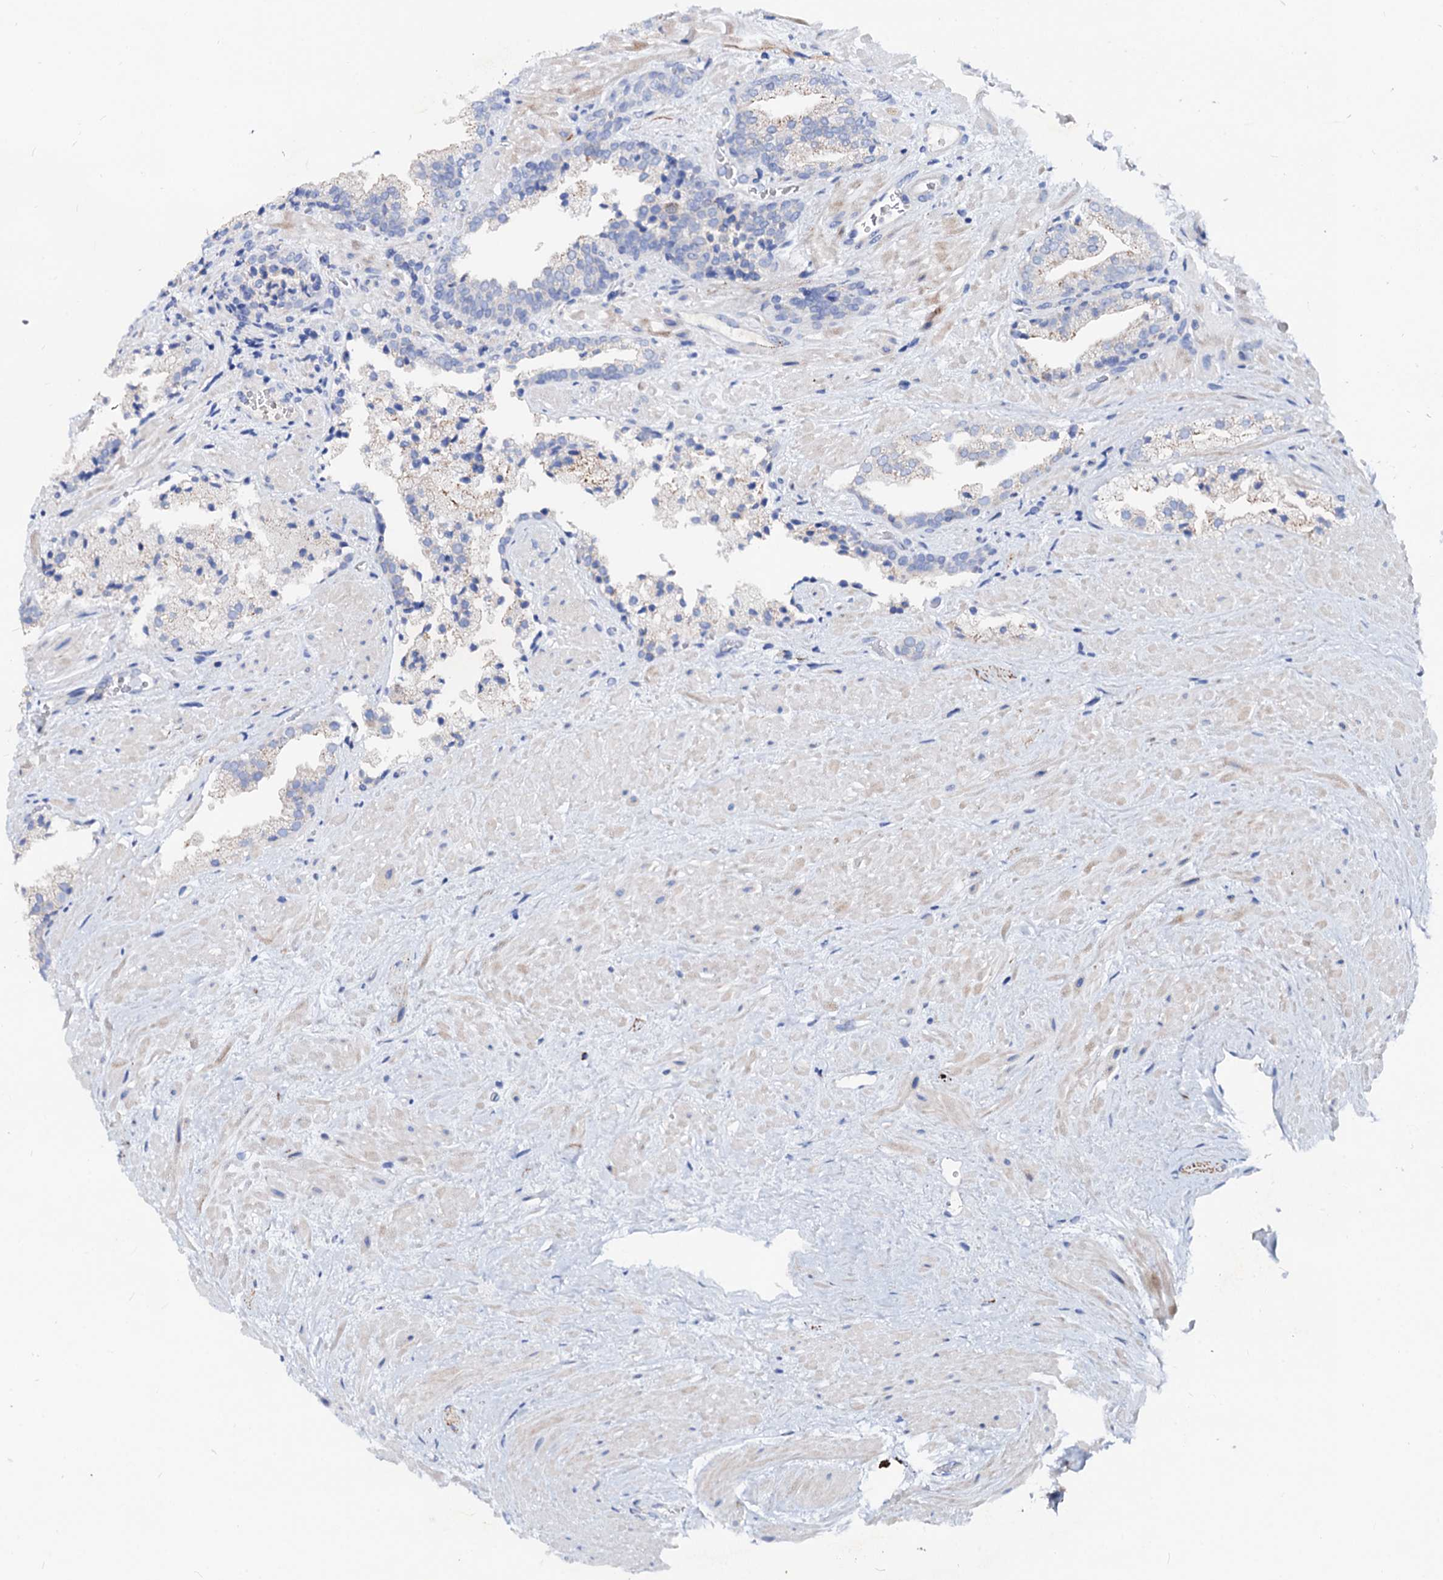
{"staining": {"intensity": "negative", "quantity": "none", "location": "none"}, "tissue": "prostate cancer", "cell_type": "Tumor cells", "image_type": "cancer", "snomed": [{"axis": "morphology", "description": "Adenocarcinoma, High grade"}, {"axis": "topography", "description": "Prostate"}], "caption": "Image shows no protein staining in tumor cells of prostate adenocarcinoma (high-grade) tissue.", "gene": "SLC10A7", "patient": {"sex": "male", "age": 71}}